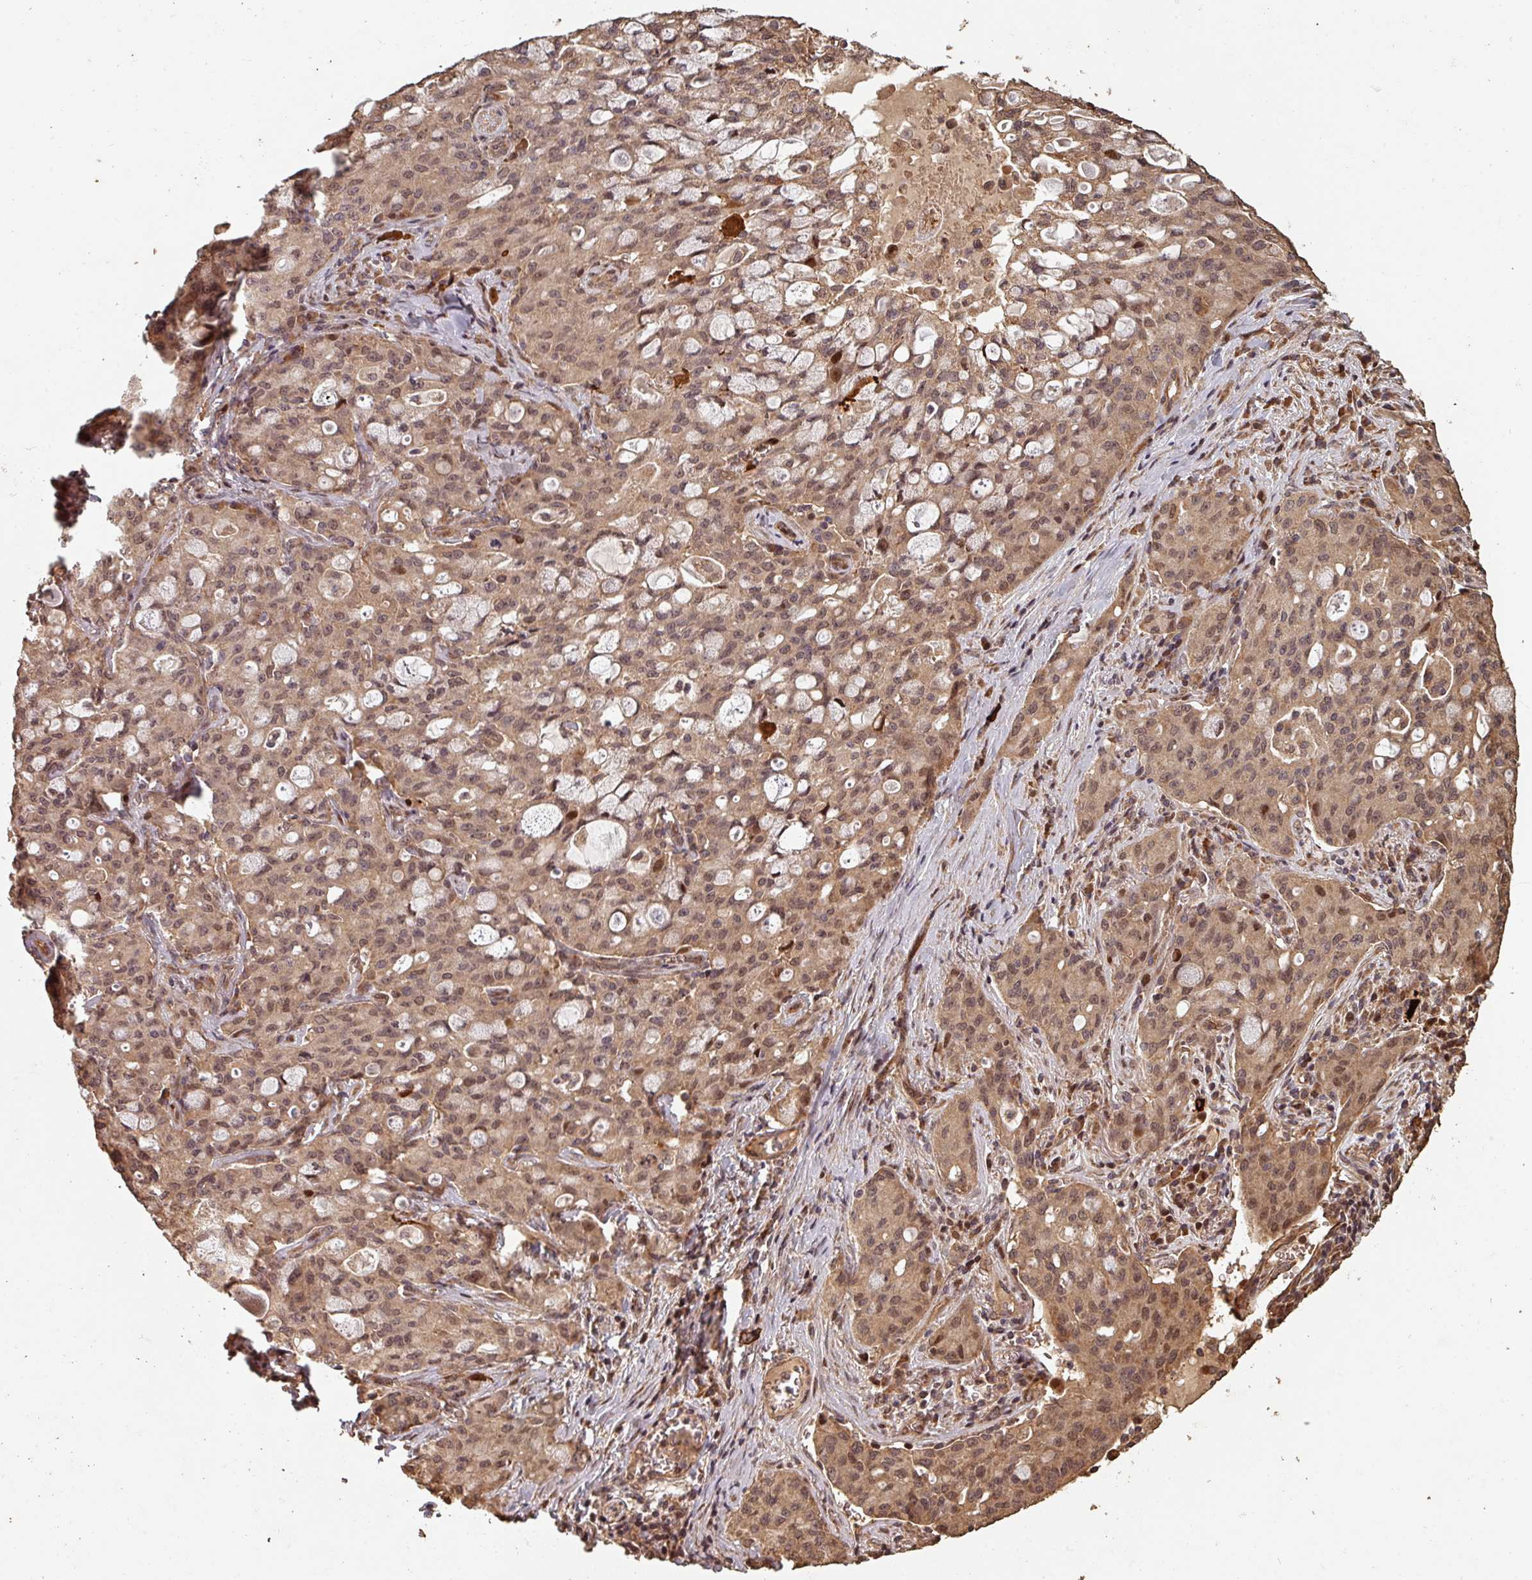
{"staining": {"intensity": "moderate", "quantity": ">75%", "location": "cytoplasmic/membranous,nuclear"}, "tissue": "lung cancer", "cell_type": "Tumor cells", "image_type": "cancer", "snomed": [{"axis": "morphology", "description": "Adenocarcinoma, NOS"}, {"axis": "topography", "description": "Lung"}], "caption": "DAB (3,3'-diaminobenzidine) immunohistochemical staining of human lung cancer demonstrates moderate cytoplasmic/membranous and nuclear protein positivity in about >75% of tumor cells.", "gene": "EID1", "patient": {"sex": "female", "age": 44}}